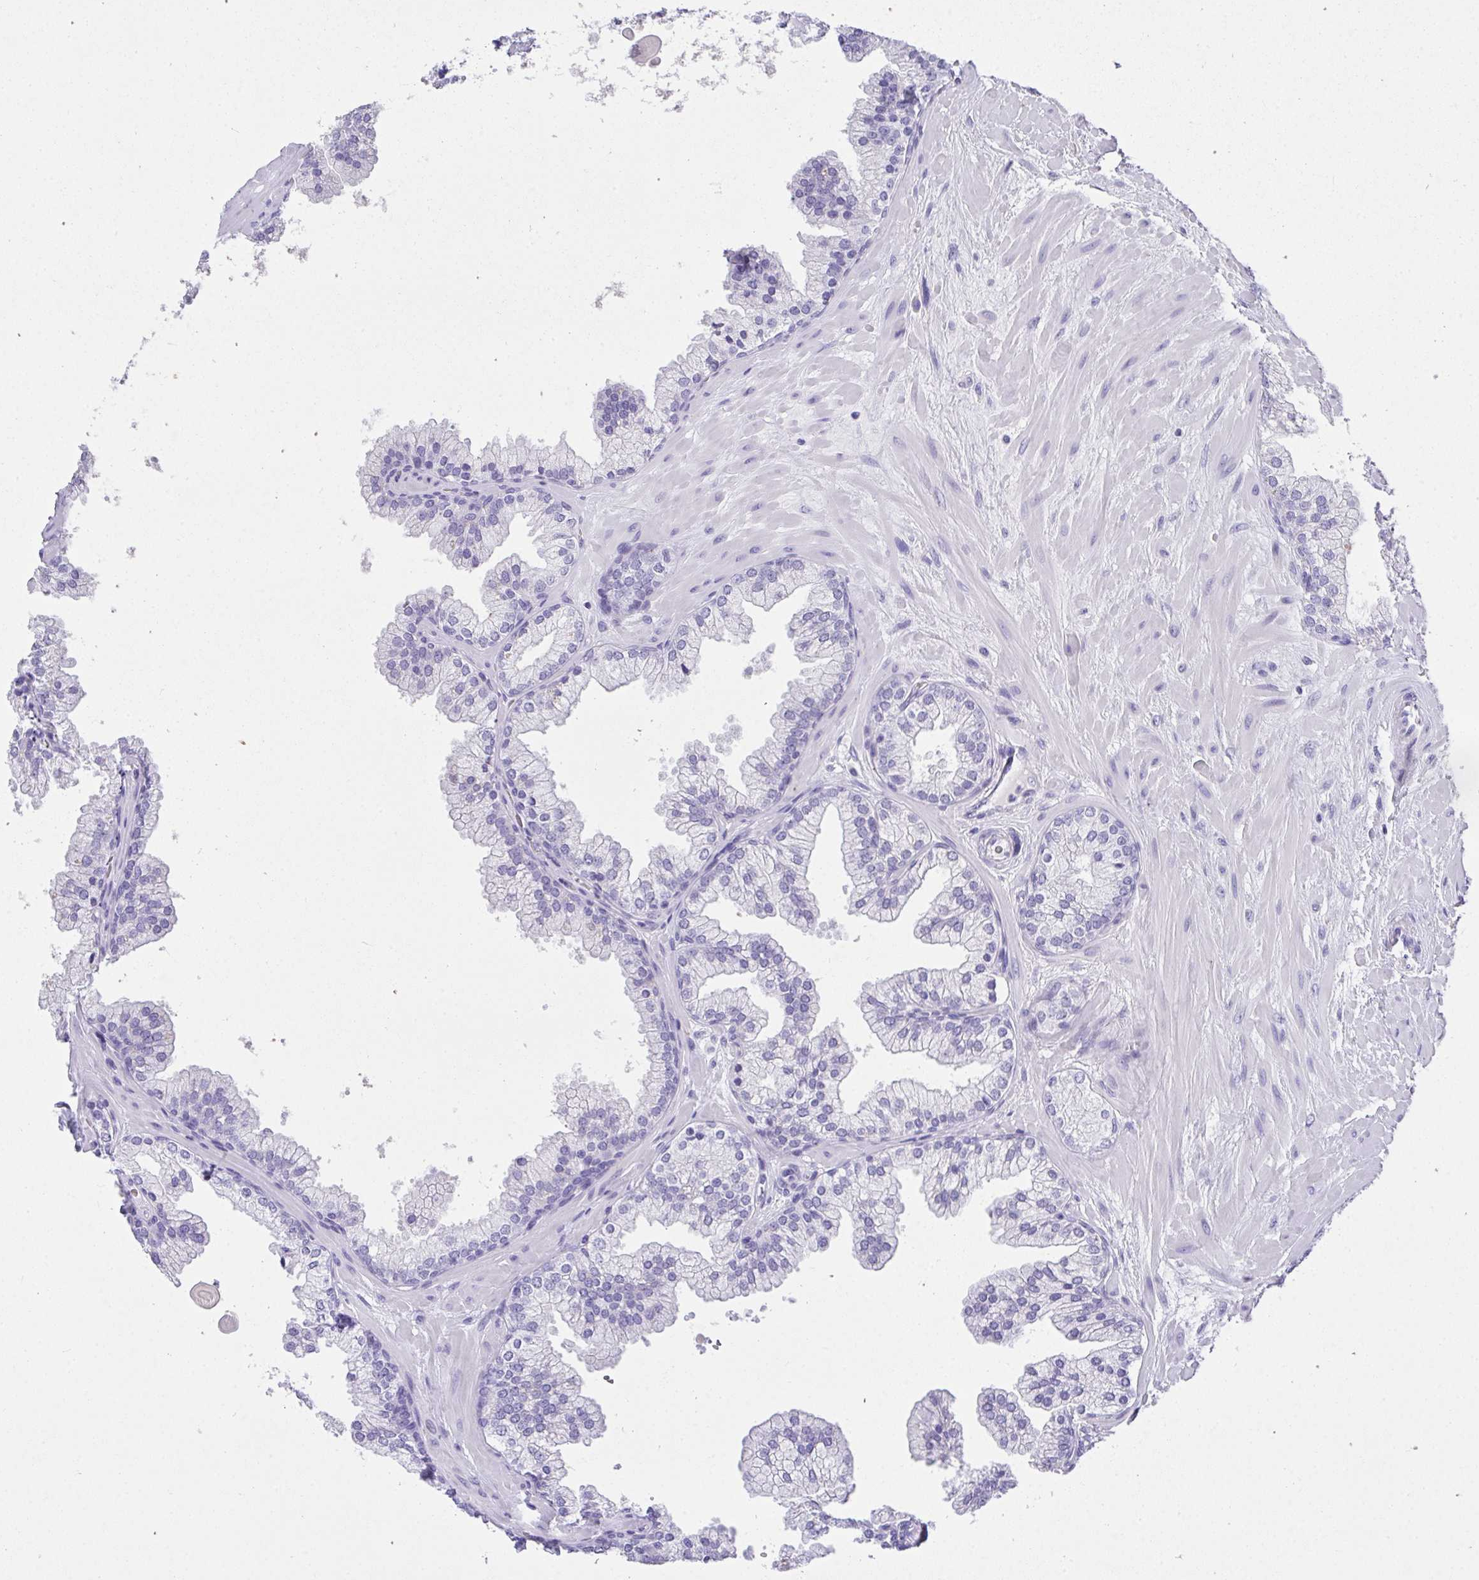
{"staining": {"intensity": "negative", "quantity": "none", "location": "none"}, "tissue": "prostate", "cell_type": "Glandular cells", "image_type": "normal", "snomed": [{"axis": "morphology", "description": "Normal tissue, NOS"}, {"axis": "topography", "description": "Prostate"}, {"axis": "topography", "description": "Peripheral nerve tissue"}], "caption": "Glandular cells show no significant staining in unremarkable prostate.", "gene": "AVIL", "patient": {"sex": "male", "age": 61}}